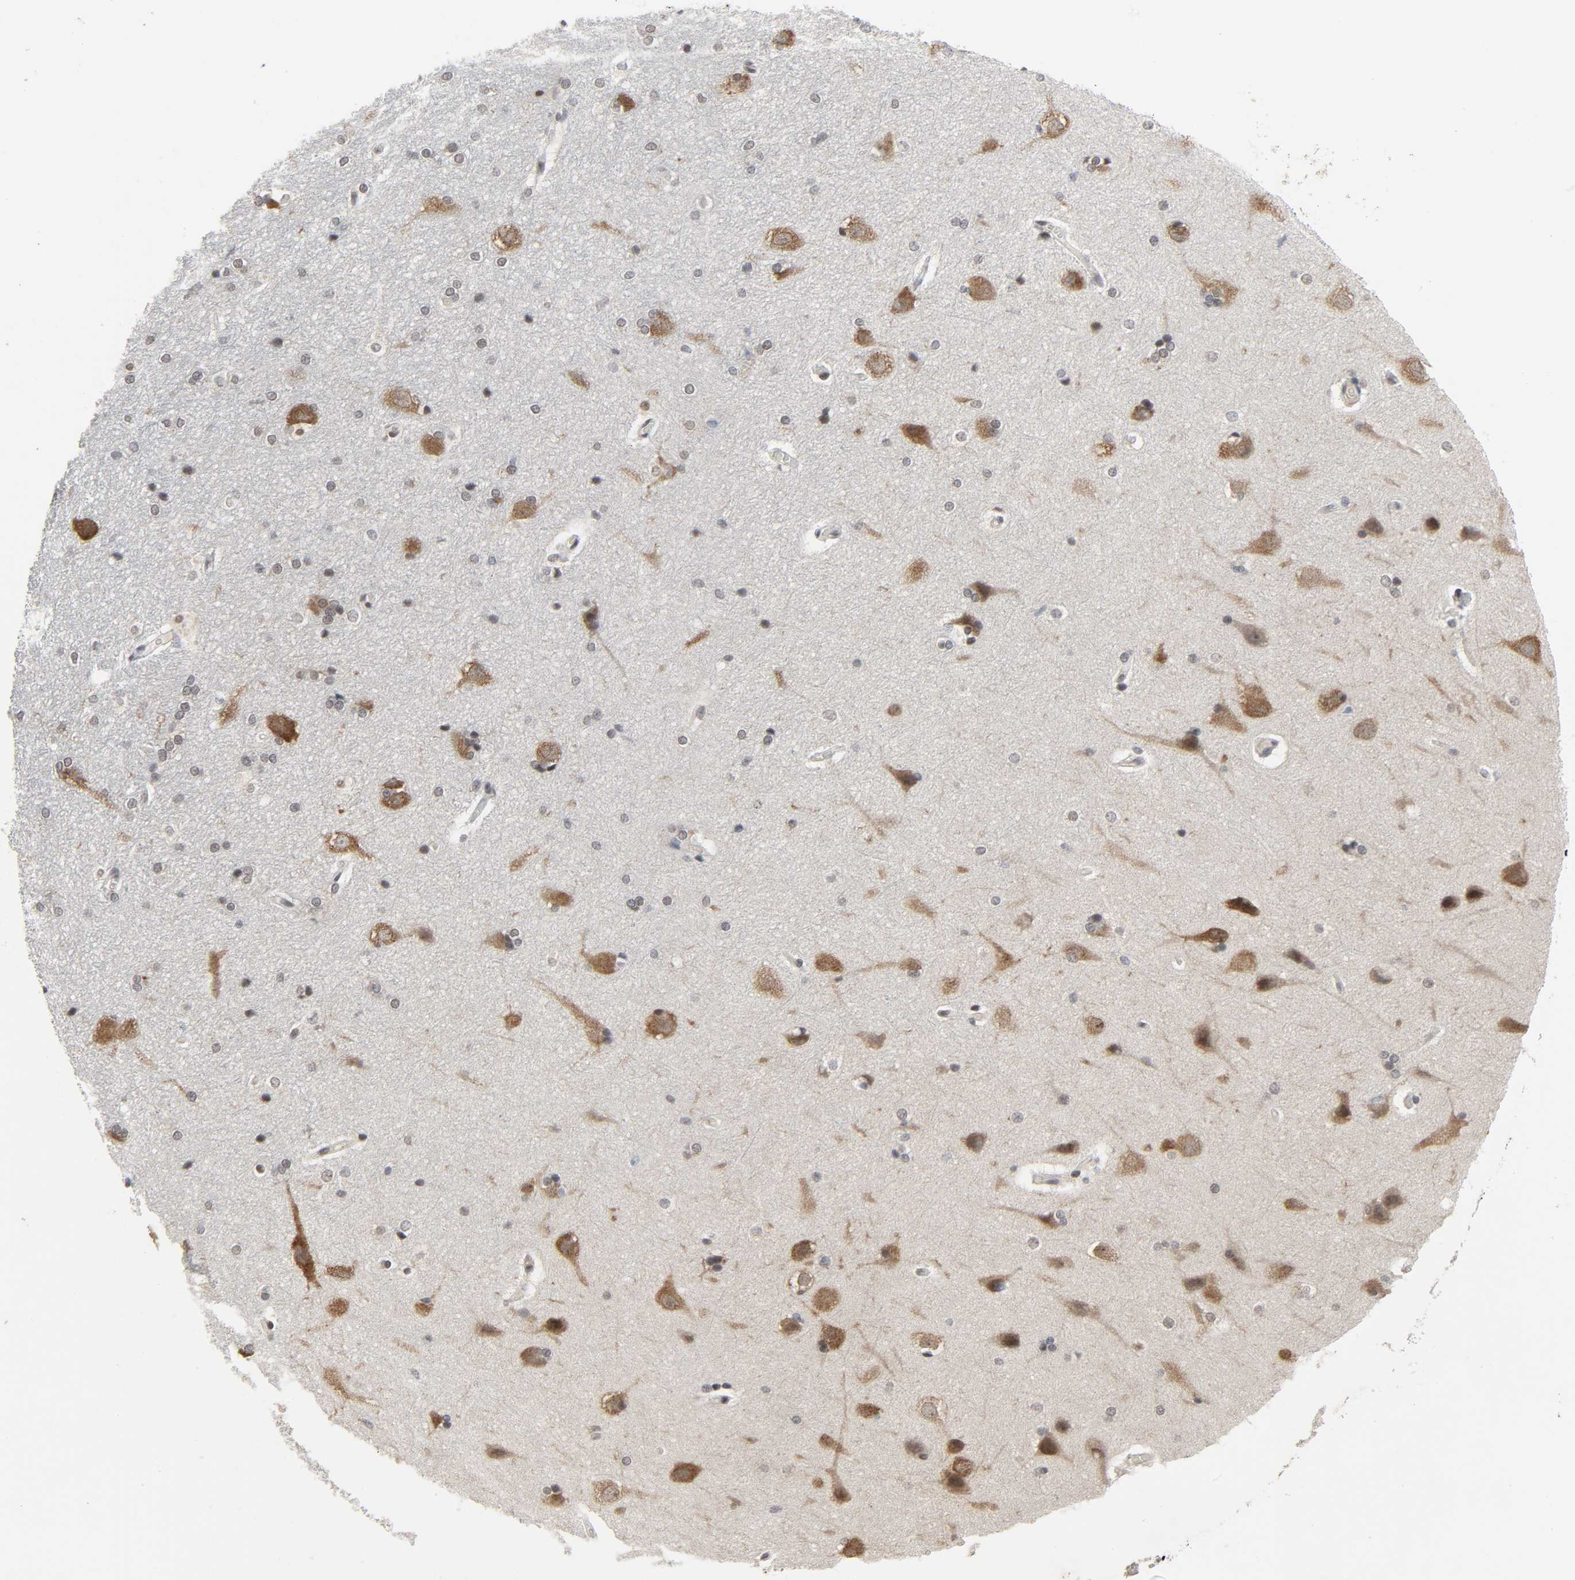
{"staining": {"intensity": "negative", "quantity": "none", "location": "none"}, "tissue": "hippocampus", "cell_type": "Glial cells", "image_type": "normal", "snomed": [{"axis": "morphology", "description": "Normal tissue, NOS"}, {"axis": "topography", "description": "Hippocampus"}], "caption": "Hippocampus was stained to show a protein in brown. There is no significant expression in glial cells.", "gene": "MUC1", "patient": {"sex": "female", "age": 19}}